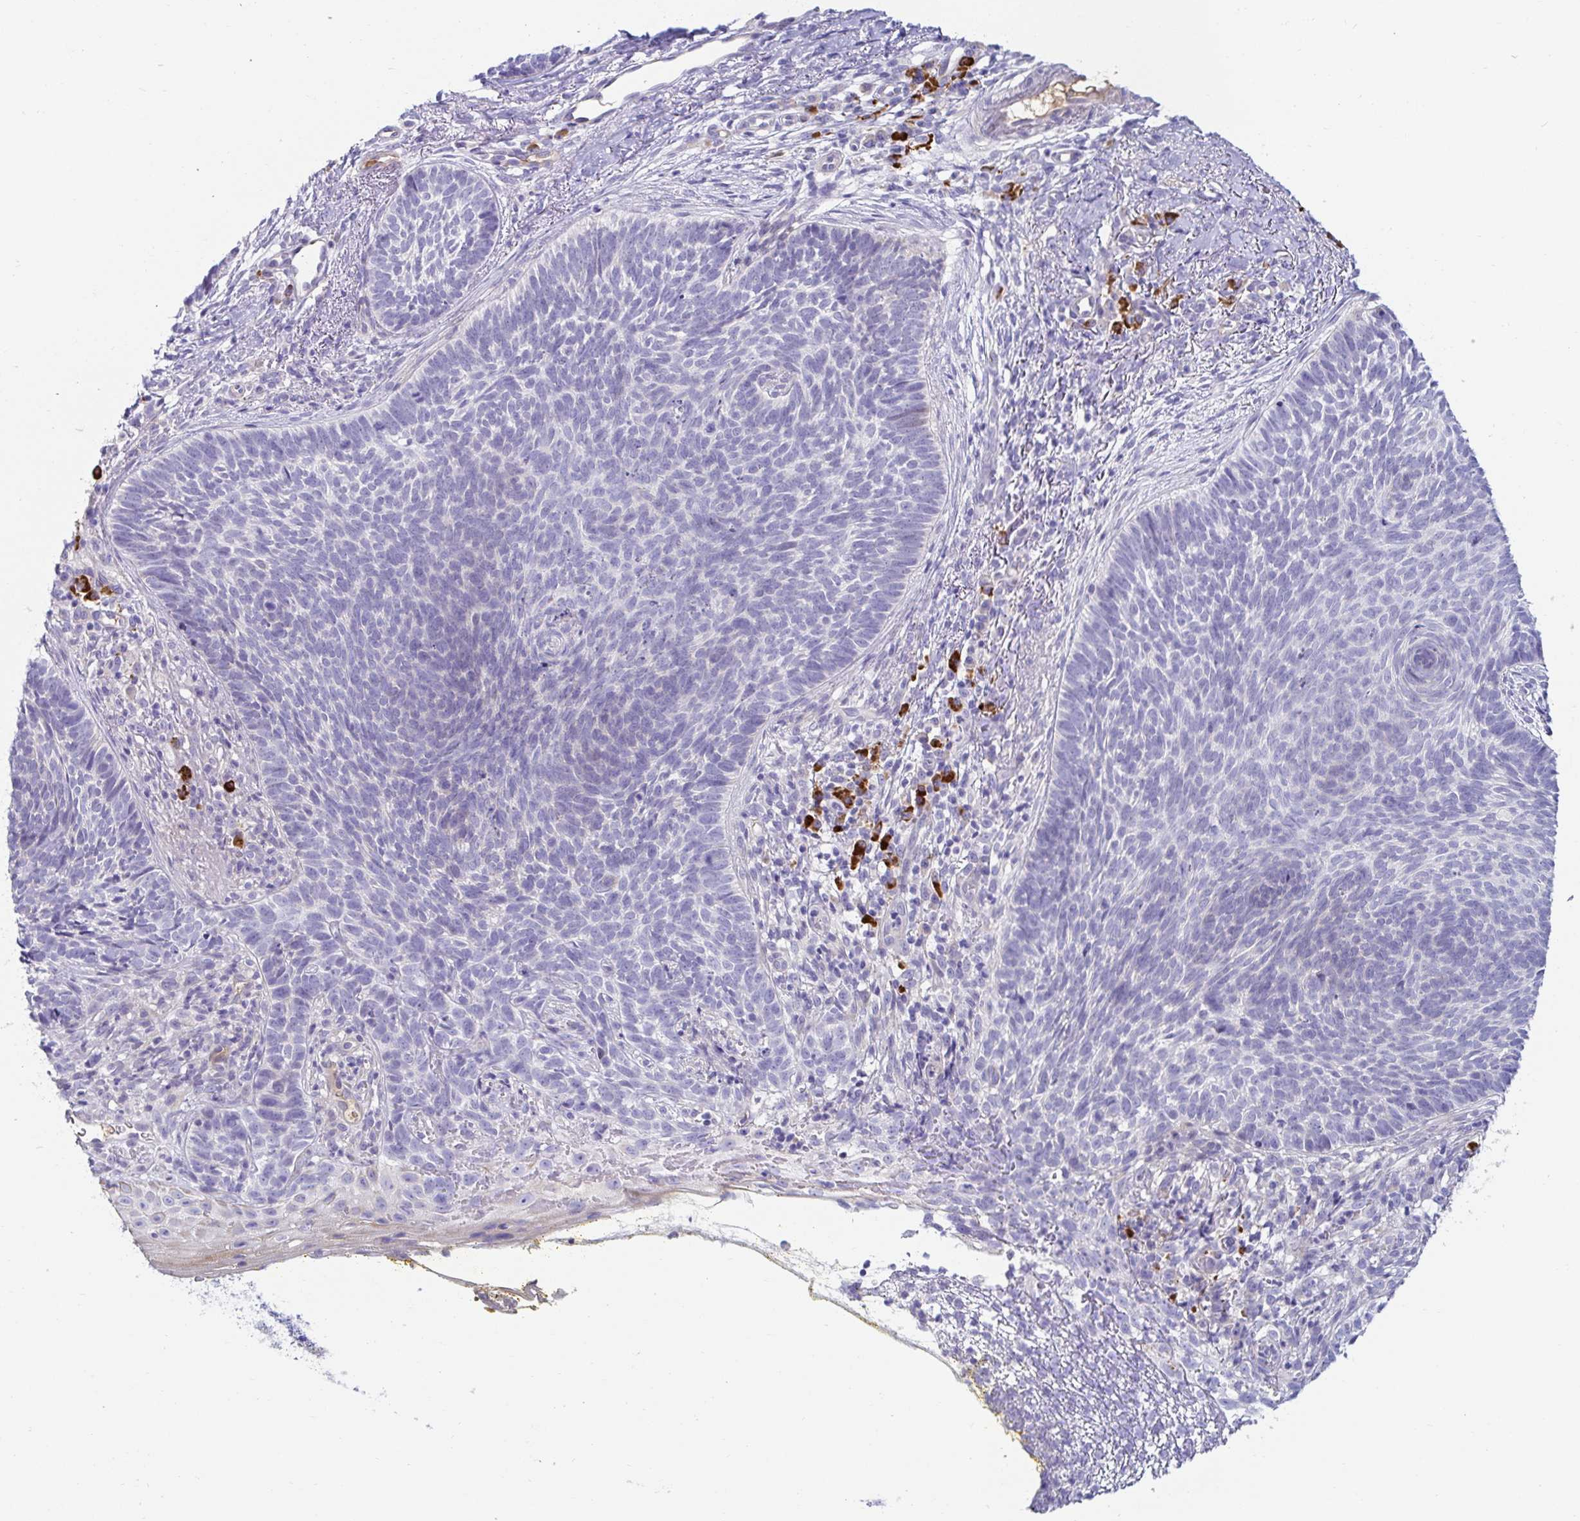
{"staining": {"intensity": "negative", "quantity": "none", "location": "none"}, "tissue": "skin cancer", "cell_type": "Tumor cells", "image_type": "cancer", "snomed": [{"axis": "morphology", "description": "Basal cell carcinoma"}, {"axis": "topography", "description": "Skin"}], "caption": "The immunohistochemistry micrograph has no significant positivity in tumor cells of skin cancer (basal cell carcinoma) tissue. Brightfield microscopy of immunohistochemistry stained with DAB (brown) and hematoxylin (blue), captured at high magnification.", "gene": "C4orf17", "patient": {"sex": "female", "age": 74}}